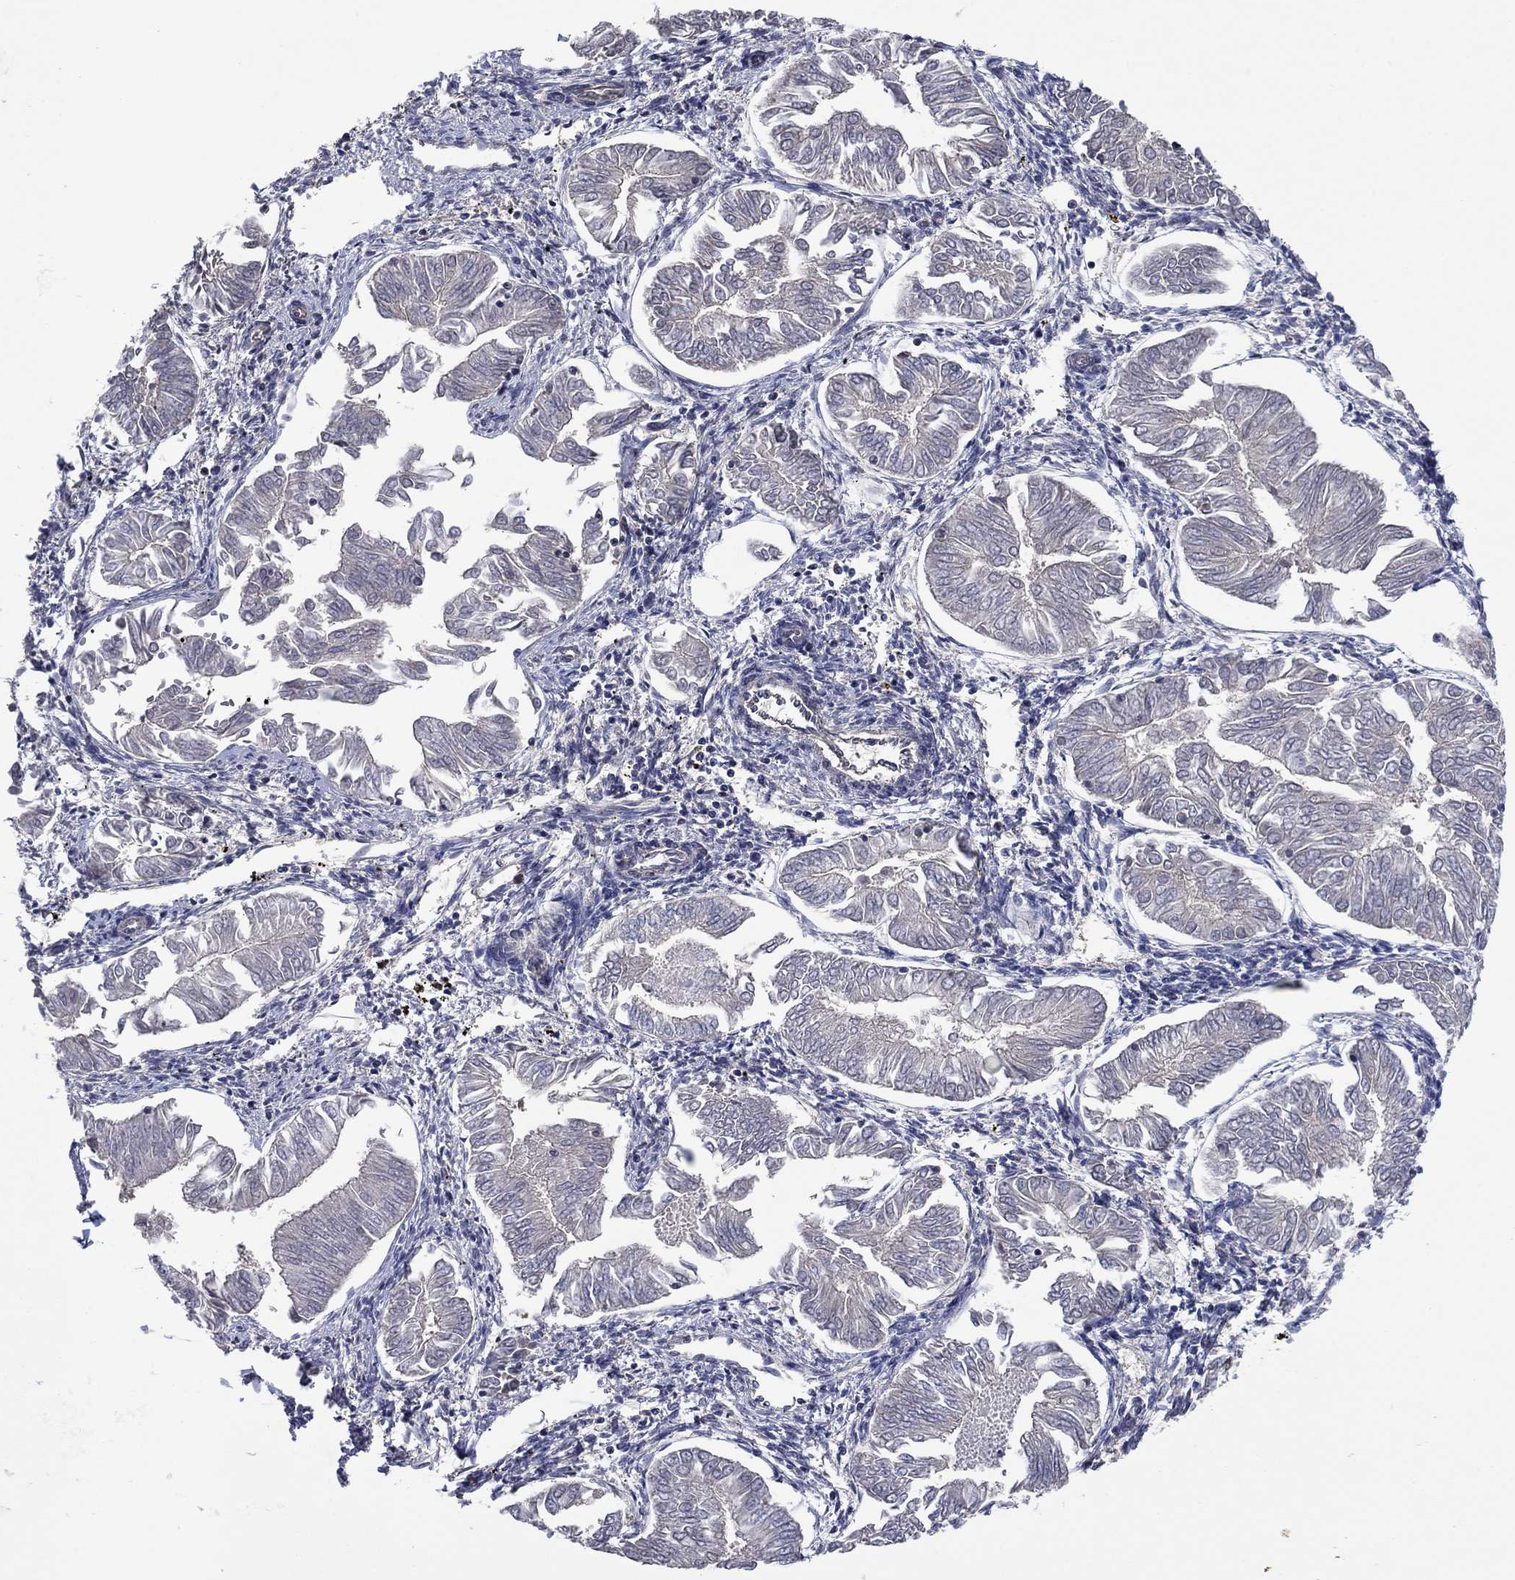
{"staining": {"intensity": "negative", "quantity": "none", "location": "none"}, "tissue": "endometrial cancer", "cell_type": "Tumor cells", "image_type": "cancer", "snomed": [{"axis": "morphology", "description": "Adenocarcinoma, NOS"}, {"axis": "topography", "description": "Endometrium"}], "caption": "Immunohistochemistry (IHC) micrograph of endometrial cancer stained for a protein (brown), which displays no expression in tumor cells.", "gene": "MSRB1", "patient": {"sex": "female", "age": 53}}